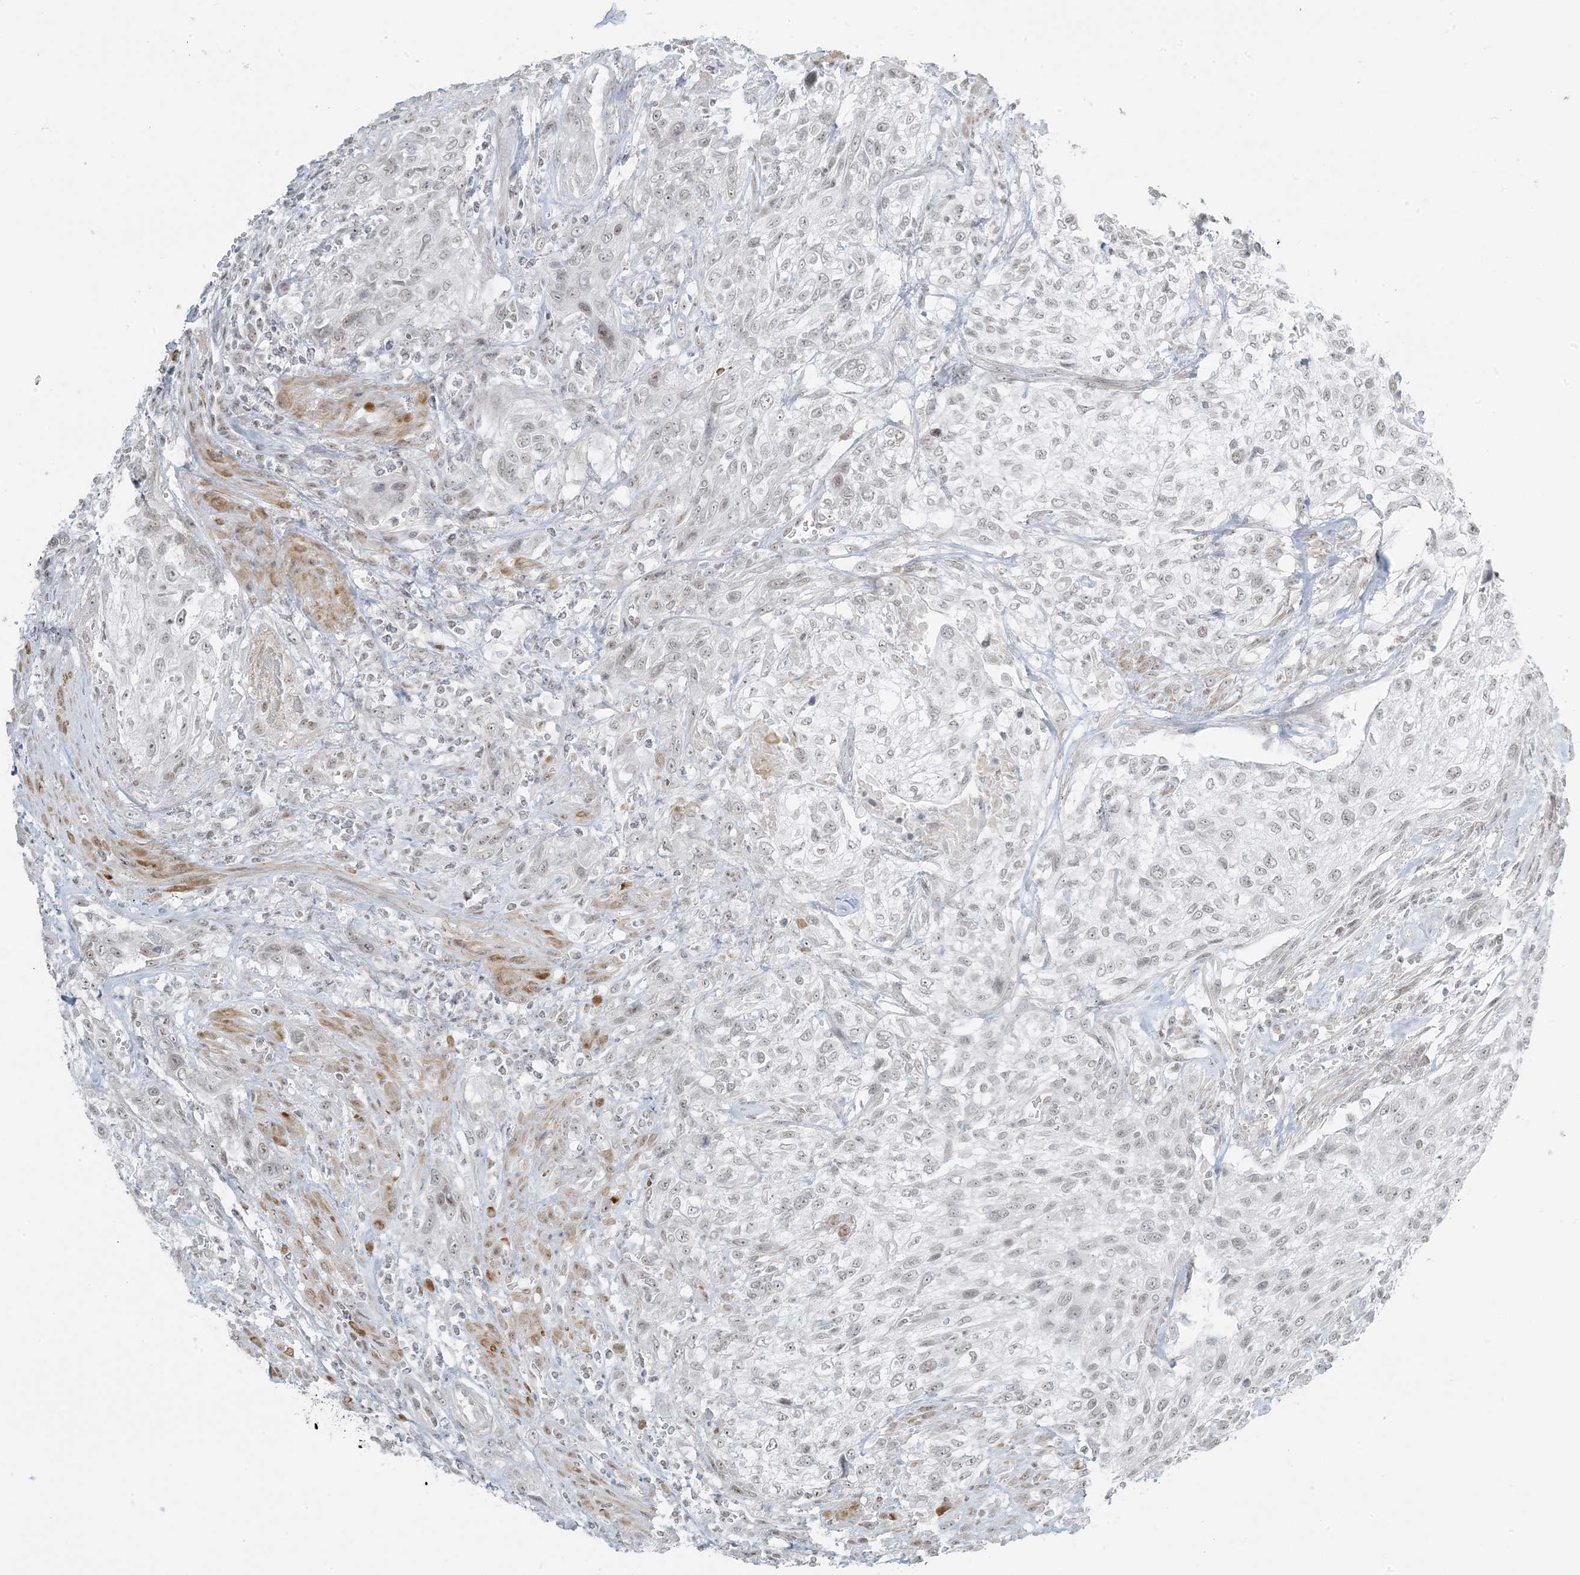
{"staining": {"intensity": "negative", "quantity": "none", "location": "none"}, "tissue": "urothelial cancer", "cell_type": "Tumor cells", "image_type": "cancer", "snomed": [{"axis": "morphology", "description": "Urothelial carcinoma, High grade"}, {"axis": "topography", "description": "Urinary bladder"}], "caption": "Tumor cells show no significant protein expression in urothelial carcinoma (high-grade). (Stains: DAB (3,3'-diaminobenzidine) immunohistochemistry with hematoxylin counter stain, Microscopy: brightfield microscopy at high magnification).", "gene": "ZNF787", "patient": {"sex": "male", "age": 35}}